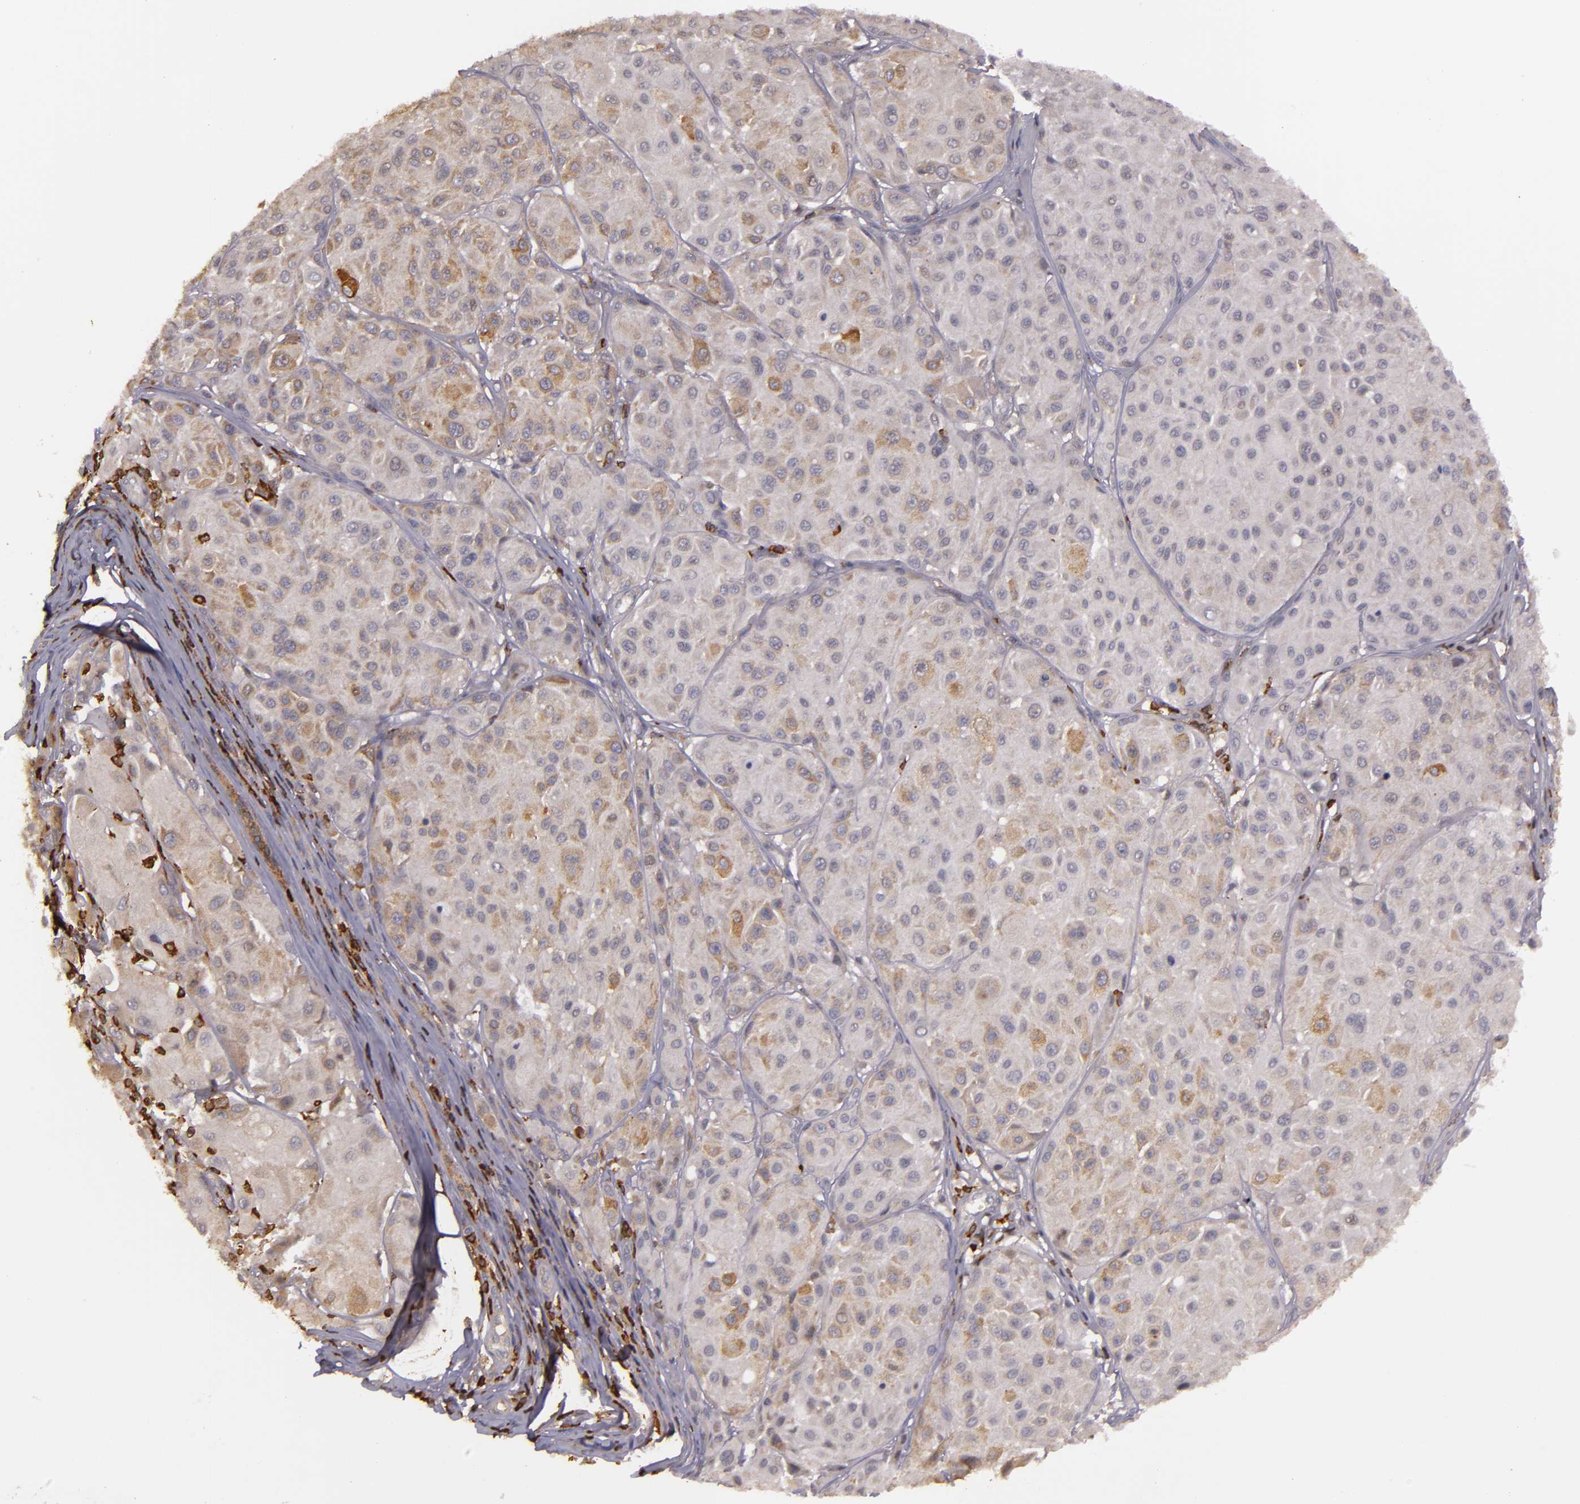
{"staining": {"intensity": "weak", "quantity": ">75%", "location": "cytoplasmic/membranous"}, "tissue": "melanoma", "cell_type": "Tumor cells", "image_type": "cancer", "snomed": [{"axis": "morphology", "description": "Malignant melanoma, NOS"}, {"axis": "topography", "description": "Skin"}], "caption": "This is an image of immunohistochemistry (IHC) staining of malignant melanoma, which shows weak expression in the cytoplasmic/membranous of tumor cells.", "gene": "SLC9A3R1", "patient": {"sex": "male", "age": 36}}